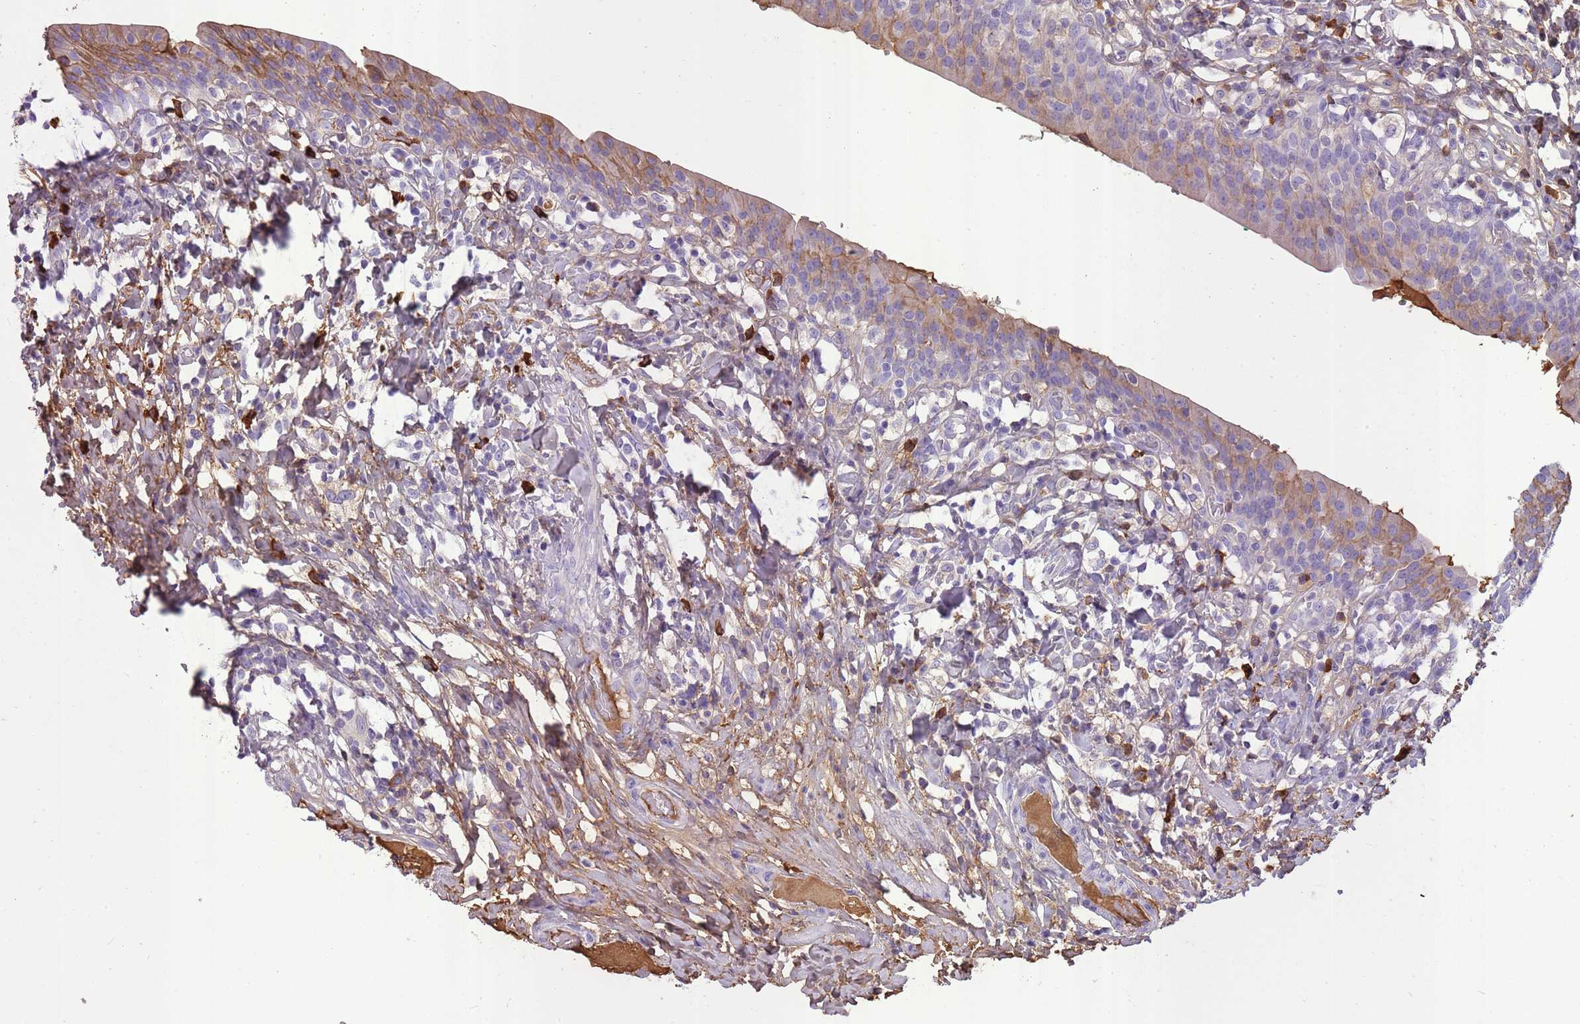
{"staining": {"intensity": "moderate", "quantity": "25%-75%", "location": "cytoplasmic/membranous"}, "tissue": "urinary bladder", "cell_type": "Urothelial cells", "image_type": "normal", "snomed": [{"axis": "morphology", "description": "Normal tissue, NOS"}, {"axis": "morphology", "description": "Inflammation, NOS"}, {"axis": "topography", "description": "Urinary bladder"}], "caption": "Urothelial cells demonstrate medium levels of moderate cytoplasmic/membranous staining in approximately 25%-75% of cells in normal urinary bladder.", "gene": "IGKV1", "patient": {"sex": "male", "age": 64}}